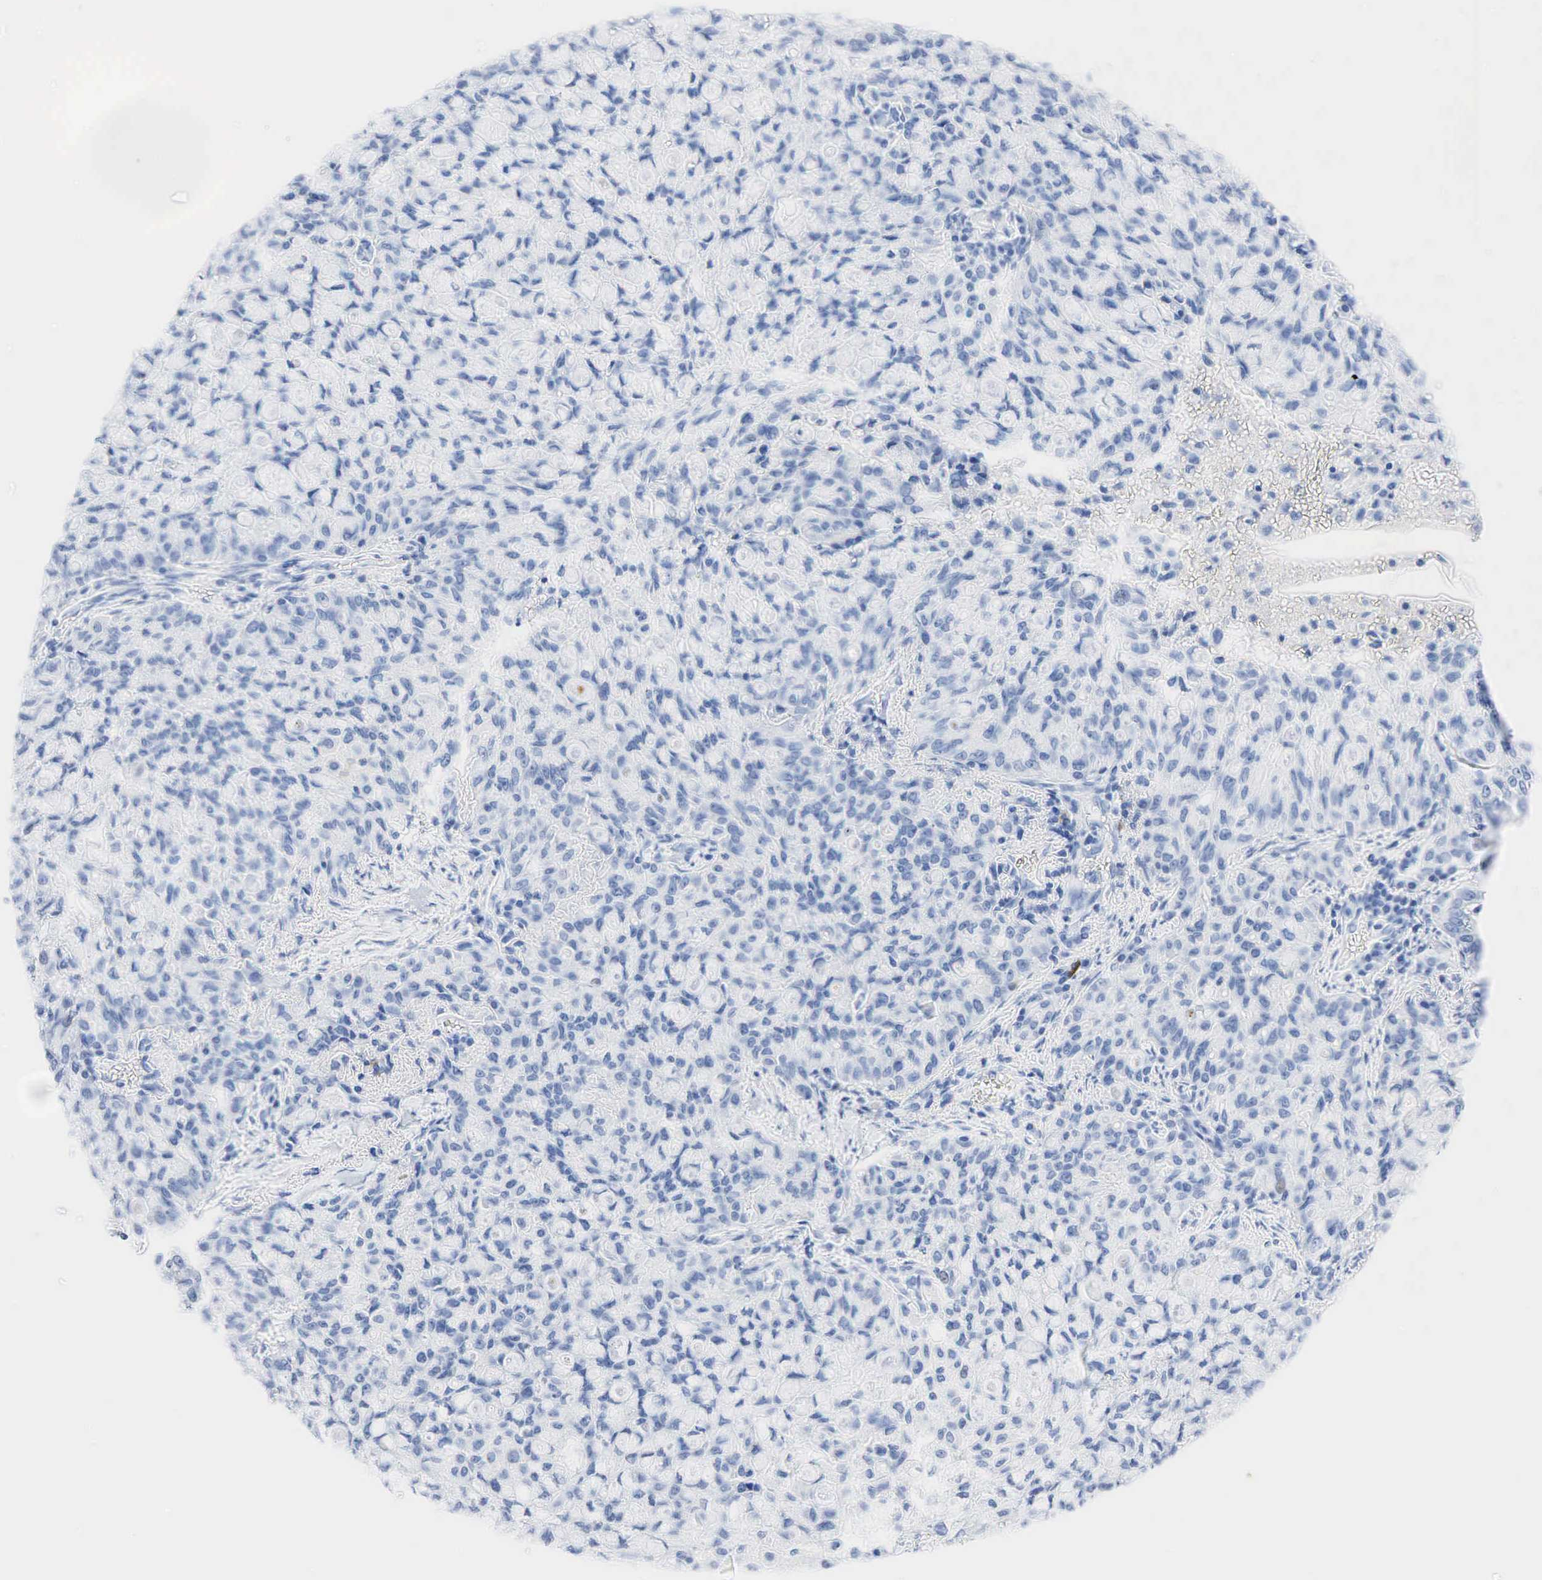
{"staining": {"intensity": "negative", "quantity": "none", "location": "none"}, "tissue": "lung cancer", "cell_type": "Tumor cells", "image_type": "cancer", "snomed": [{"axis": "morphology", "description": "Adenocarcinoma, NOS"}, {"axis": "topography", "description": "Lung"}], "caption": "Lung cancer stained for a protein using immunohistochemistry shows no staining tumor cells.", "gene": "INHA", "patient": {"sex": "female", "age": 44}}